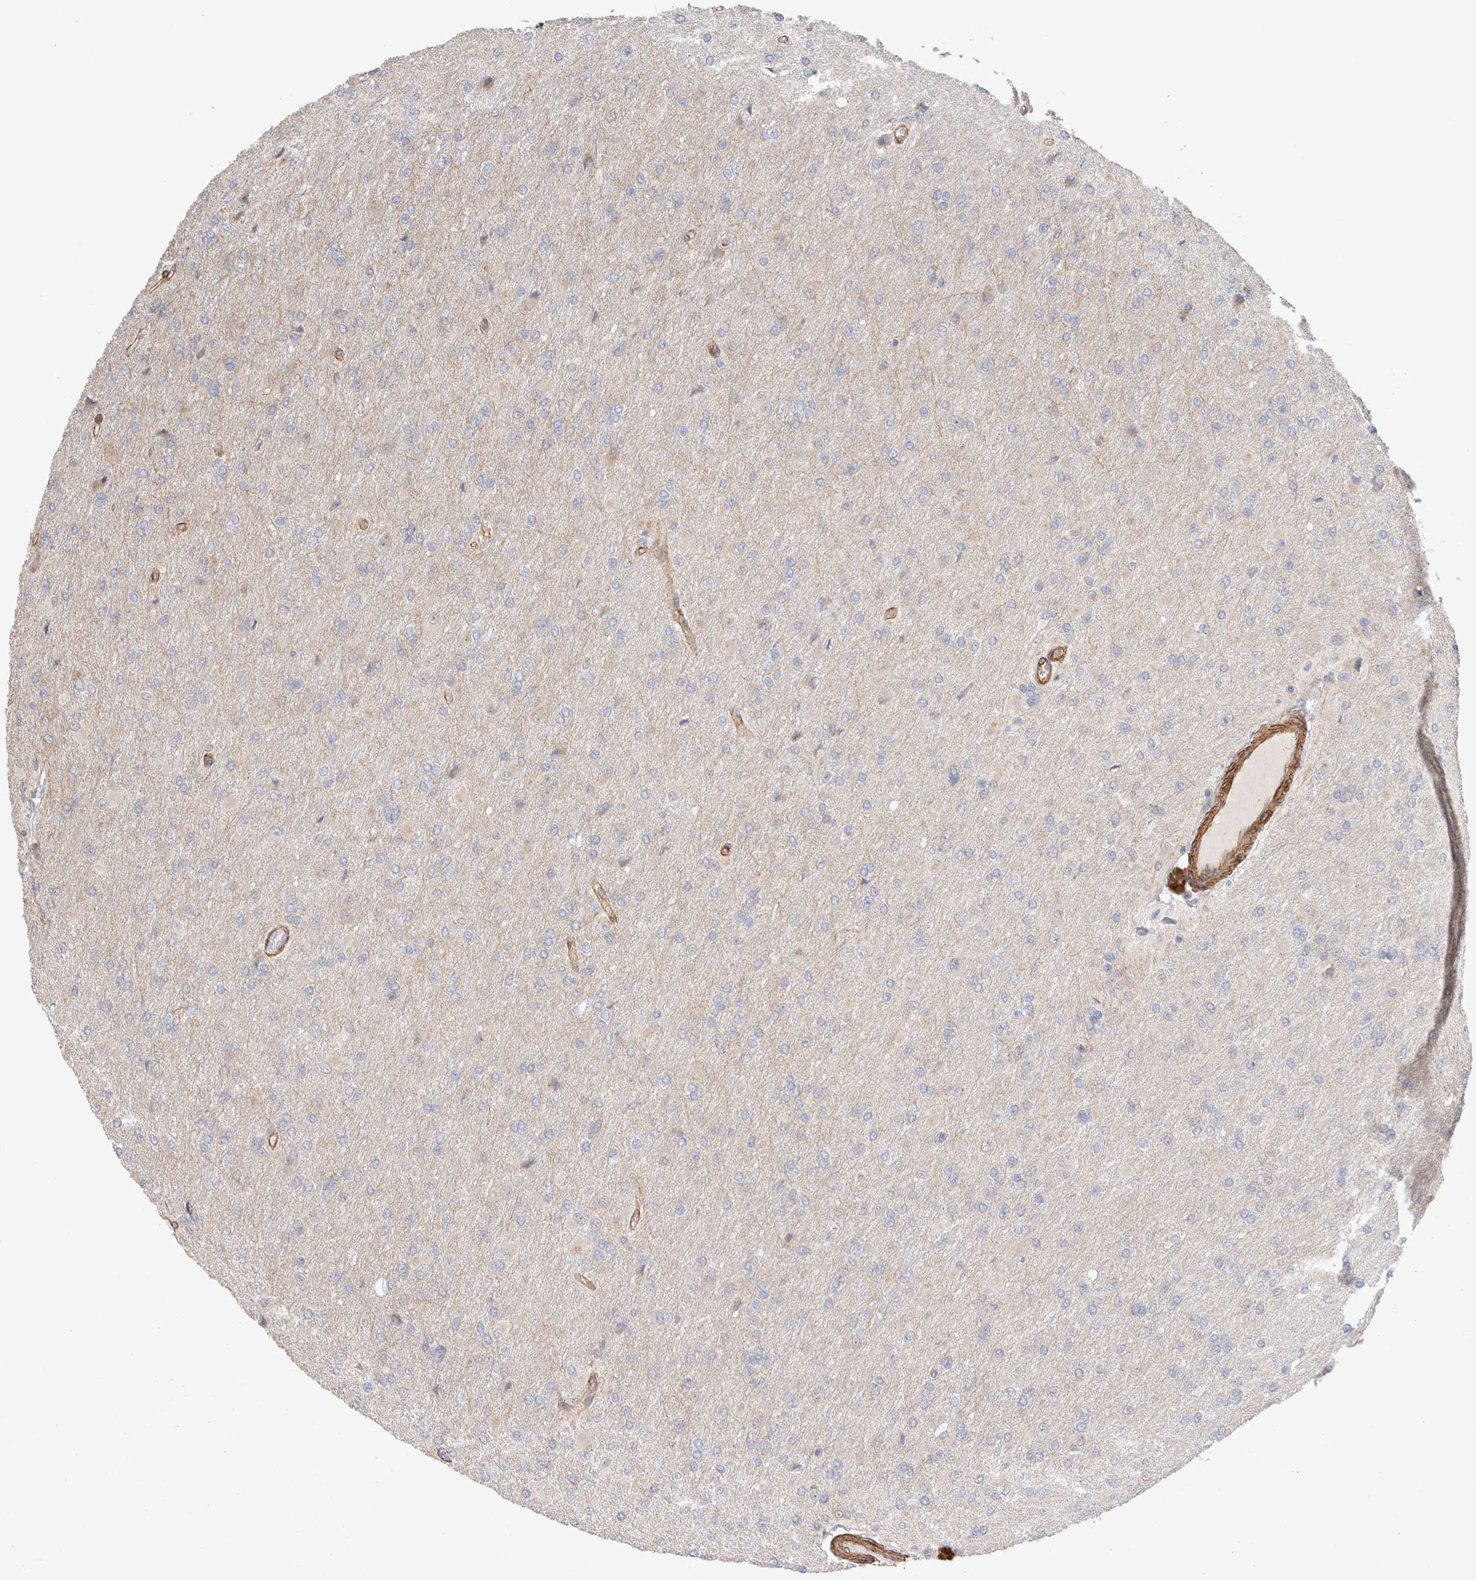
{"staining": {"intensity": "negative", "quantity": "none", "location": "none"}, "tissue": "glioma", "cell_type": "Tumor cells", "image_type": "cancer", "snomed": [{"axis": "morphology", "description": "Glioma, malignant, High grade"}, {"axis": "topography", "description": "Cerebral cortex"}], "caption": "High power microscopy photomicrograph of an immunohistochemistry micrograph of glioma, revealing no significant staining in tumor cells.", "gene": "CAAP1", "patient": {"sex": "female", "age": 36}}